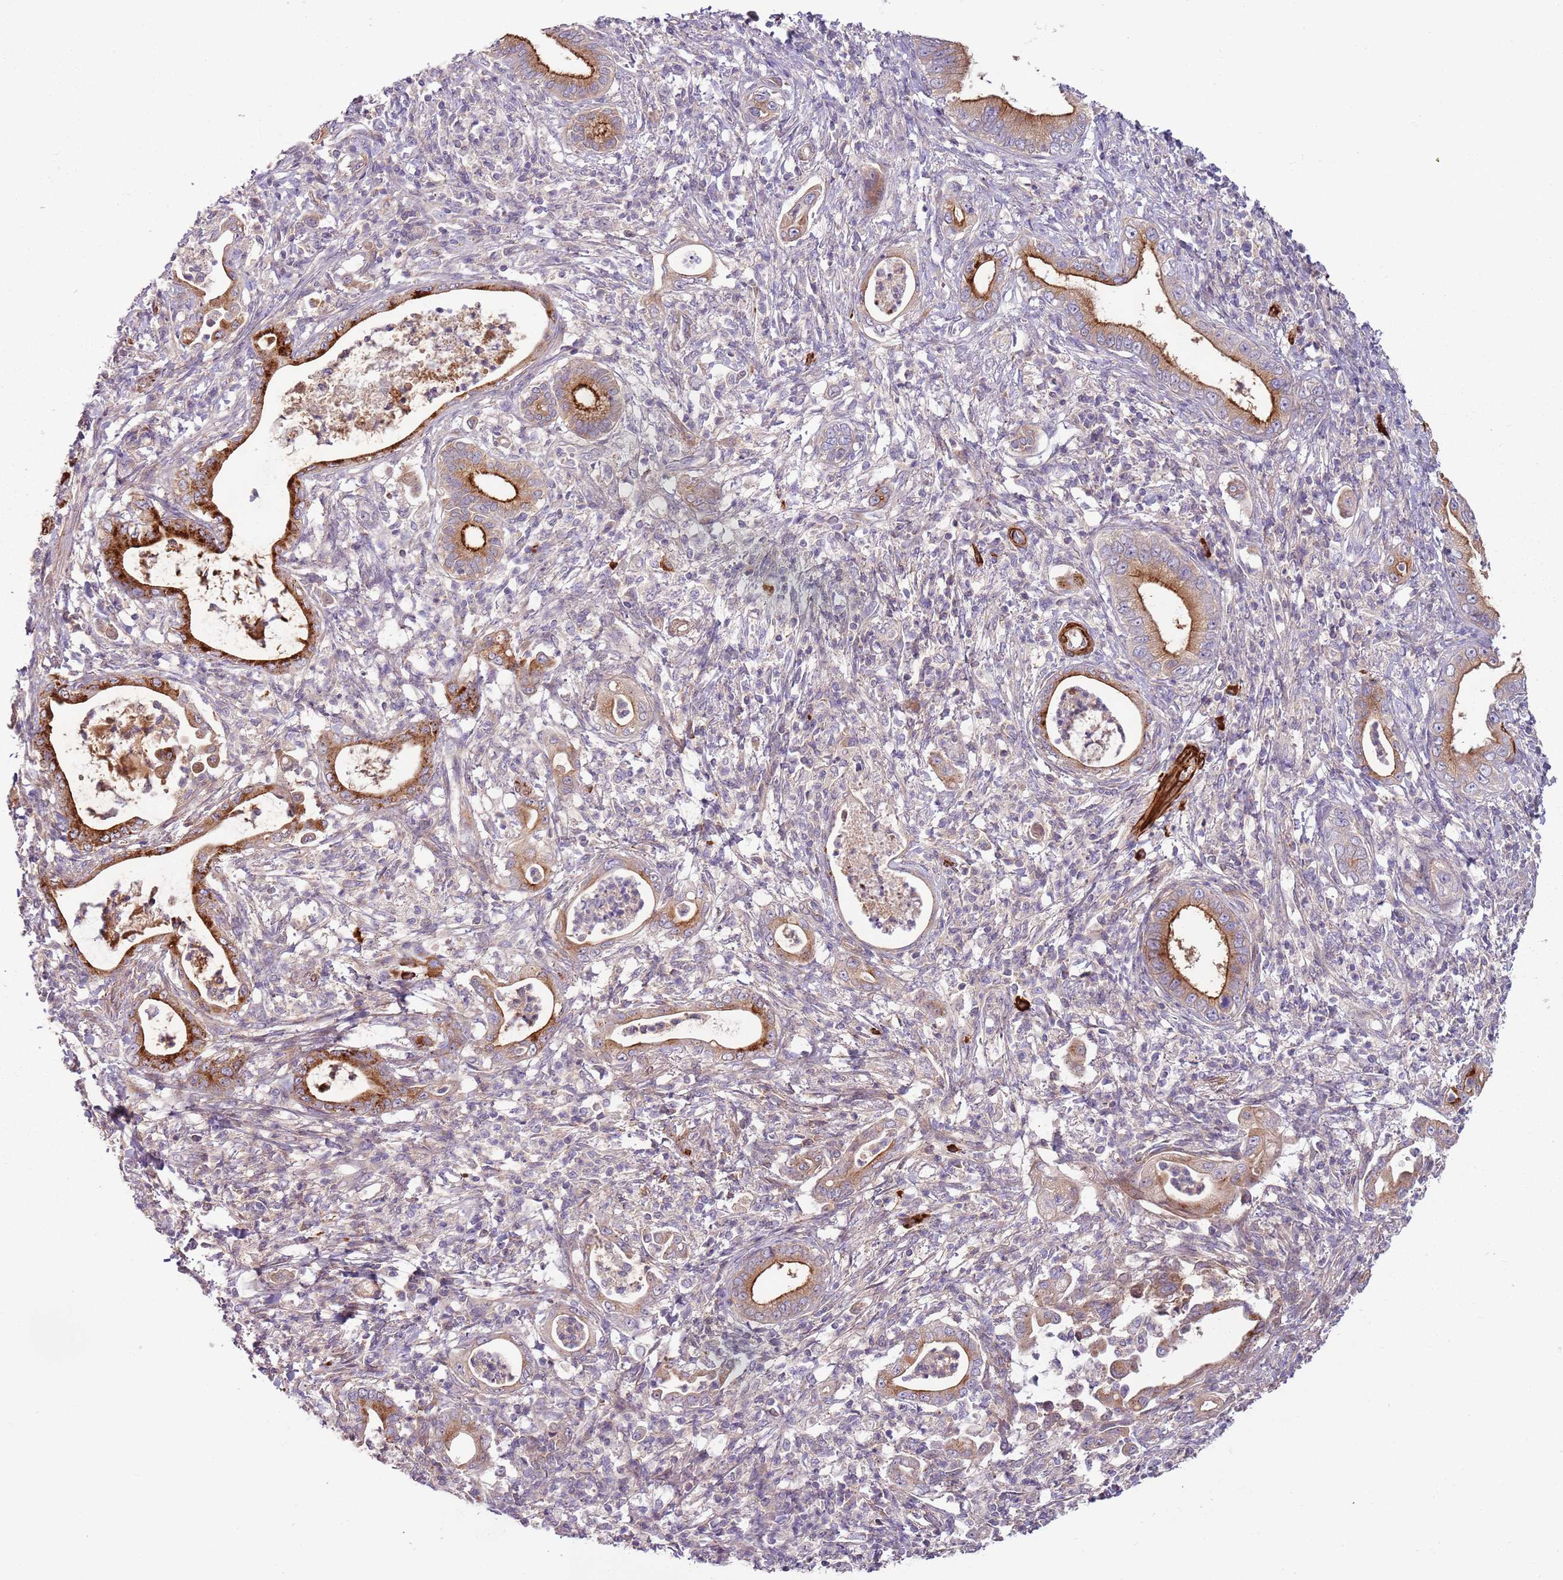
{"staining": {"intensity": "strong", "quantity": "25%-75%", "location": "cytoplasmic/membranous"}, "tissue": "pancreatic cancer", "cell_type": "Tumor cells", "image_type": "cancer", "snomed": [{"axis": "morphology", "description": "Normal tissue, NOS"}, {"axis": "morphology", "description": "Adenocarcinoma, NOS"}, {"axis": "topography", "description": "Pancreas"}], "caption": "Immunohistochemistry (IHC) image of human pancreatic cancer stained for a protein (brown), which shows high levels of strong cytoplasmic/membranous expression in about 25%-75% of tumor cells.", "gene": "RNF128", "patient": {"sex": "female", "age": 55}}